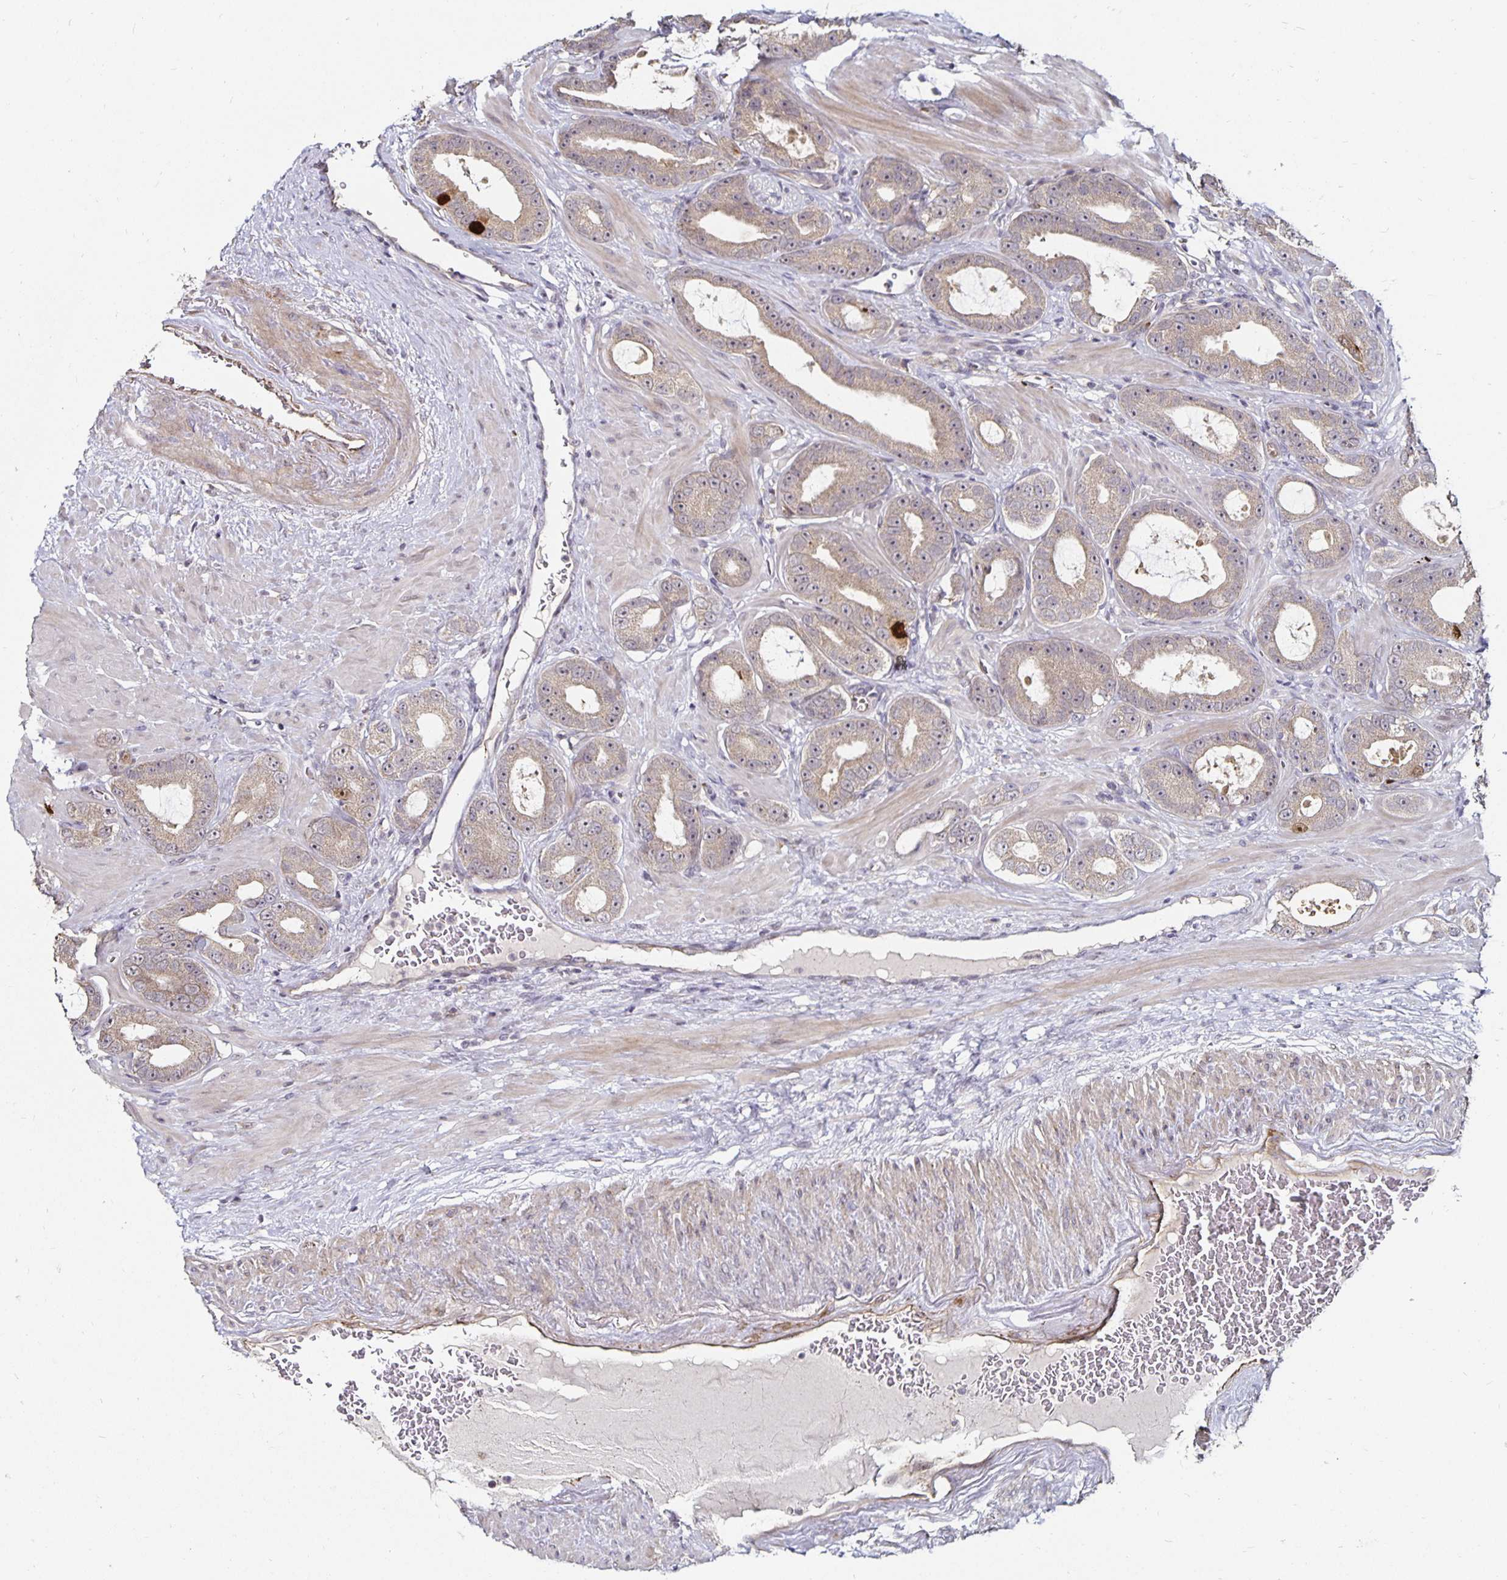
{"staining": {"intensity": "weak", "quantity": "25%-75%", "location": "cytoplasmic/membranous,nuclear"}, "tissue": "prostate cancer", "cell_type": "Tumor cells", "image_type": "cancer", "snomed": [{"axis": "morphology", "description": "Adenocarcinoma, High grade"}, {"axis": "topography", "description": "Prostate"}], "caption": "Immunohistochemical staining of human prostate high-grade adenocarcinoma shows weak cytoplasmic/membranous and nuclear protein expression in about 25%-75% of tumor cells. Nuclei are stained in blue.", "gene": "ANLN", "patient": {"sex": "male", "age": 65}}